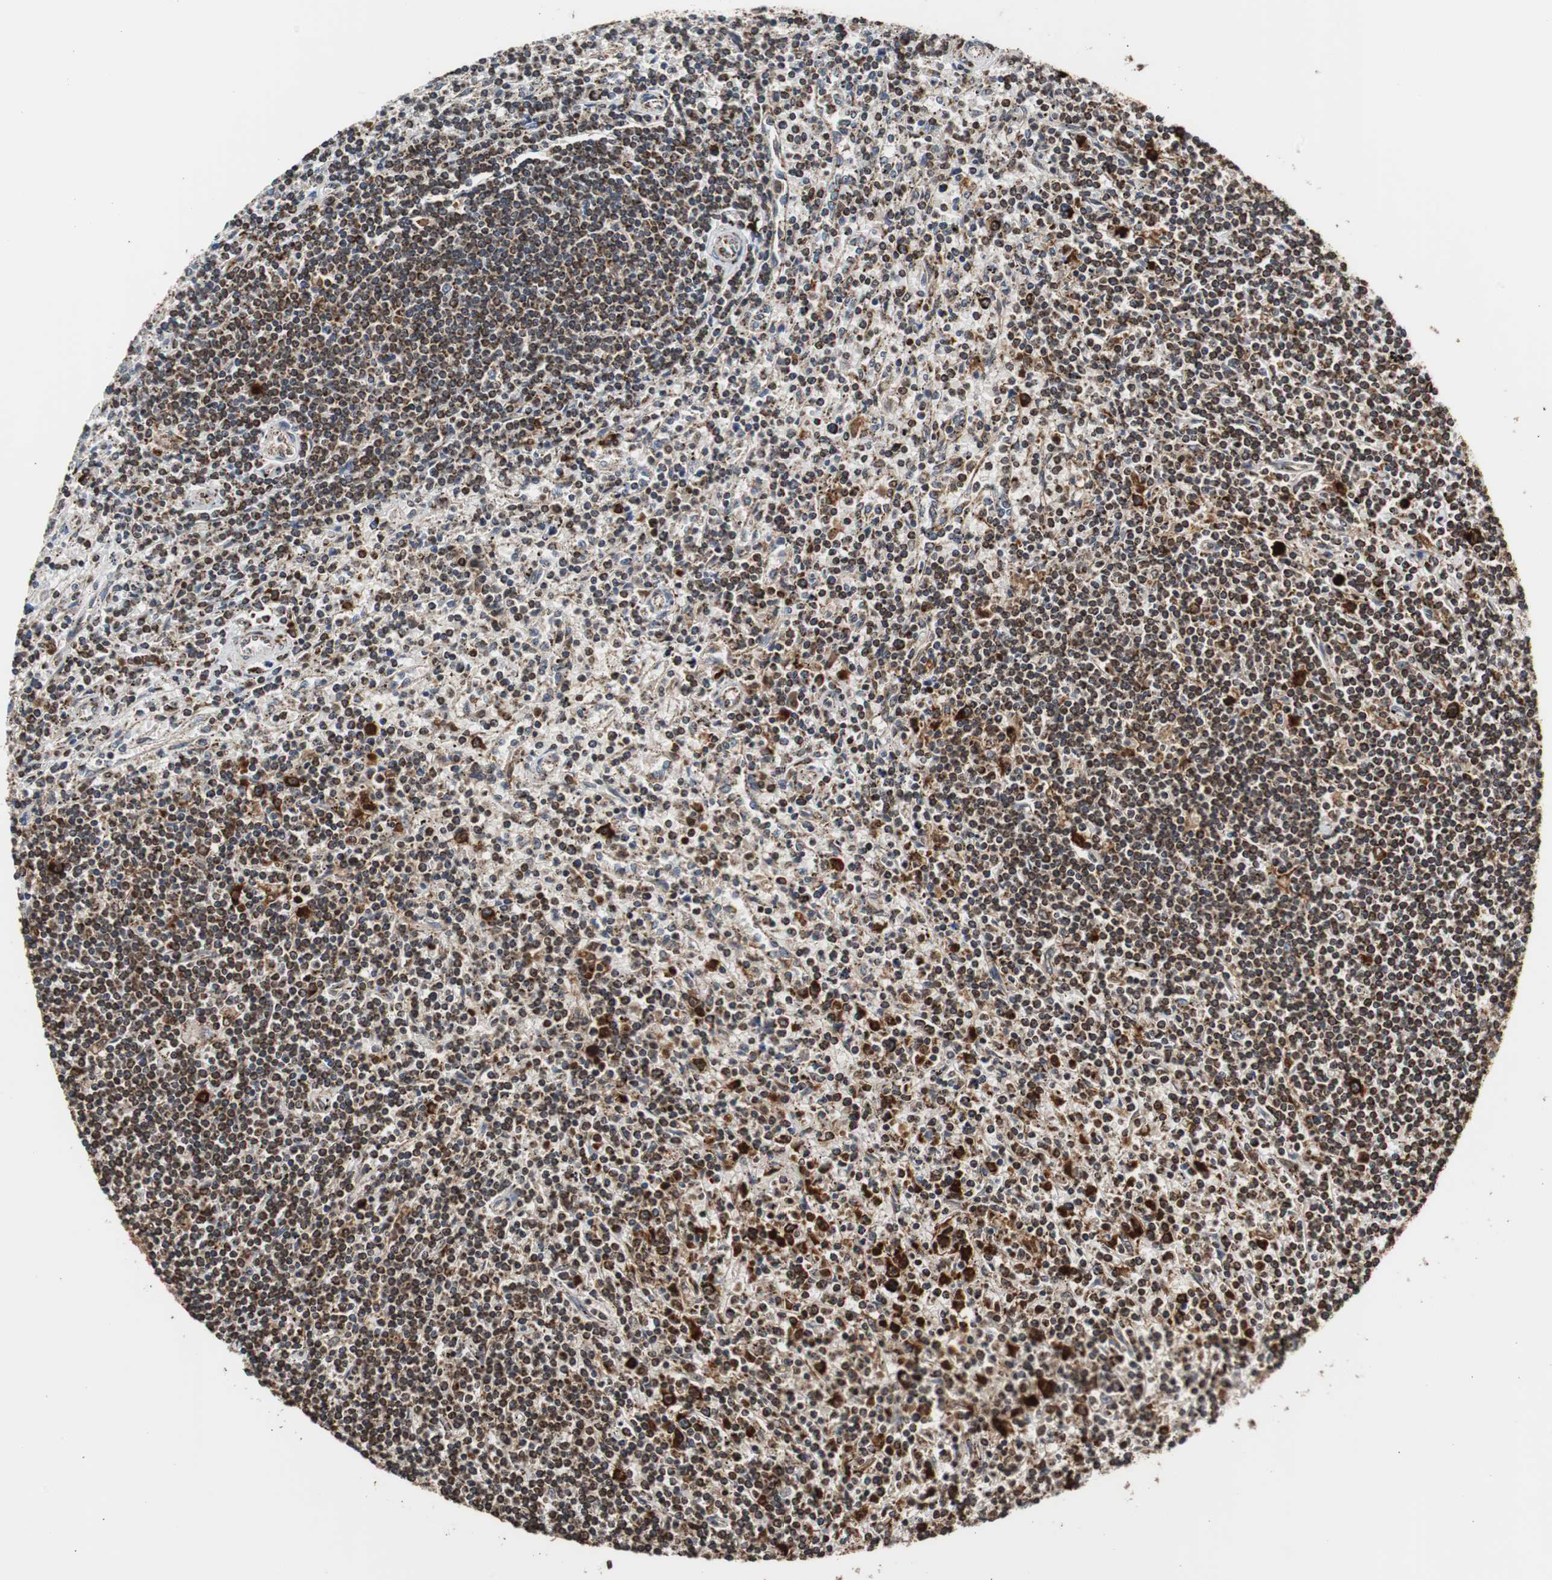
{"staining": {"intensity": "strong", "quantity": ">75%", "location": "cytoplasmic/membranous"}, "tissue": "lymphoma", "cell_type": "Tumor cells", "image_type": "cancer", "snomed": [{"axis": "morphology", "description": "Malignant lymphoma, non-Hodgkin's type, Low grade"}, {"axis": "topography", "description": "Spleen"}], "caption": "Immunohistochemical staining of human lymphoma exhibits high levels of strong cytoplasmic/membranous protein staining in about >75% of tumor cells.", "gene": "HSPA9", "patient": {"sex": "male", "age": 76}}